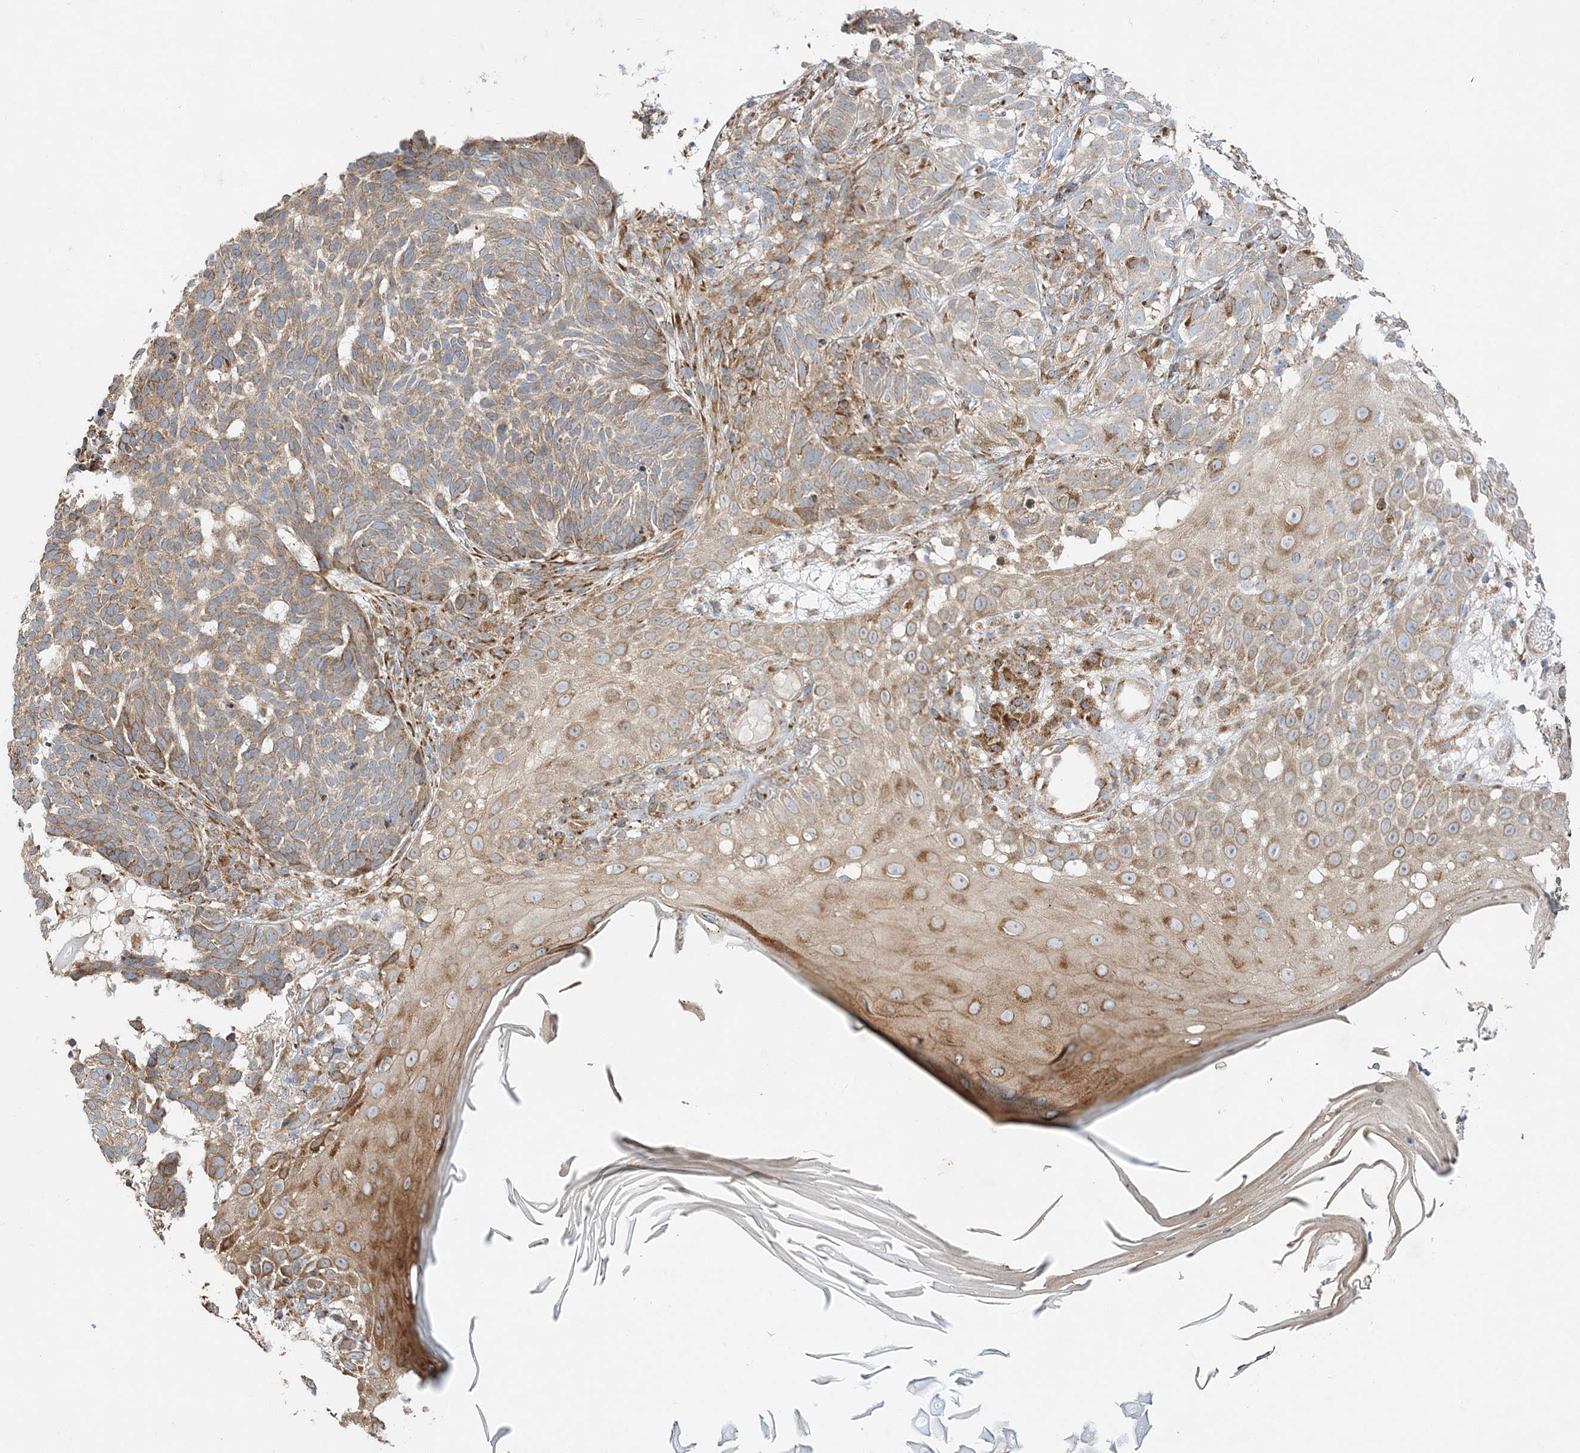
{"staining": {"intensity": "strong", "quantity": "25%-75%", "location": "cytoplasmic/membranous"}, "tissue": "skin cancer", "cell_type": "Tumor cells", "image_type": "cancer", "snomed": [{"axis": "morphology", "description": "Basal cell carcinoma"}, {"axis": "topography", "description": "Skin"}], "caption": "Immunohistochemistry photomicrograph of neoplastic tissue: skin cancer stained using immunohistochemistry shows high levels of strong protein expression localized specifically in the cytoplasmic/membranous of tumor cells, appearing as a cytoplasmic/membranous brown color.", "gene": "ZFYVE16", "patient": {"sex": "male", "age": 85}}